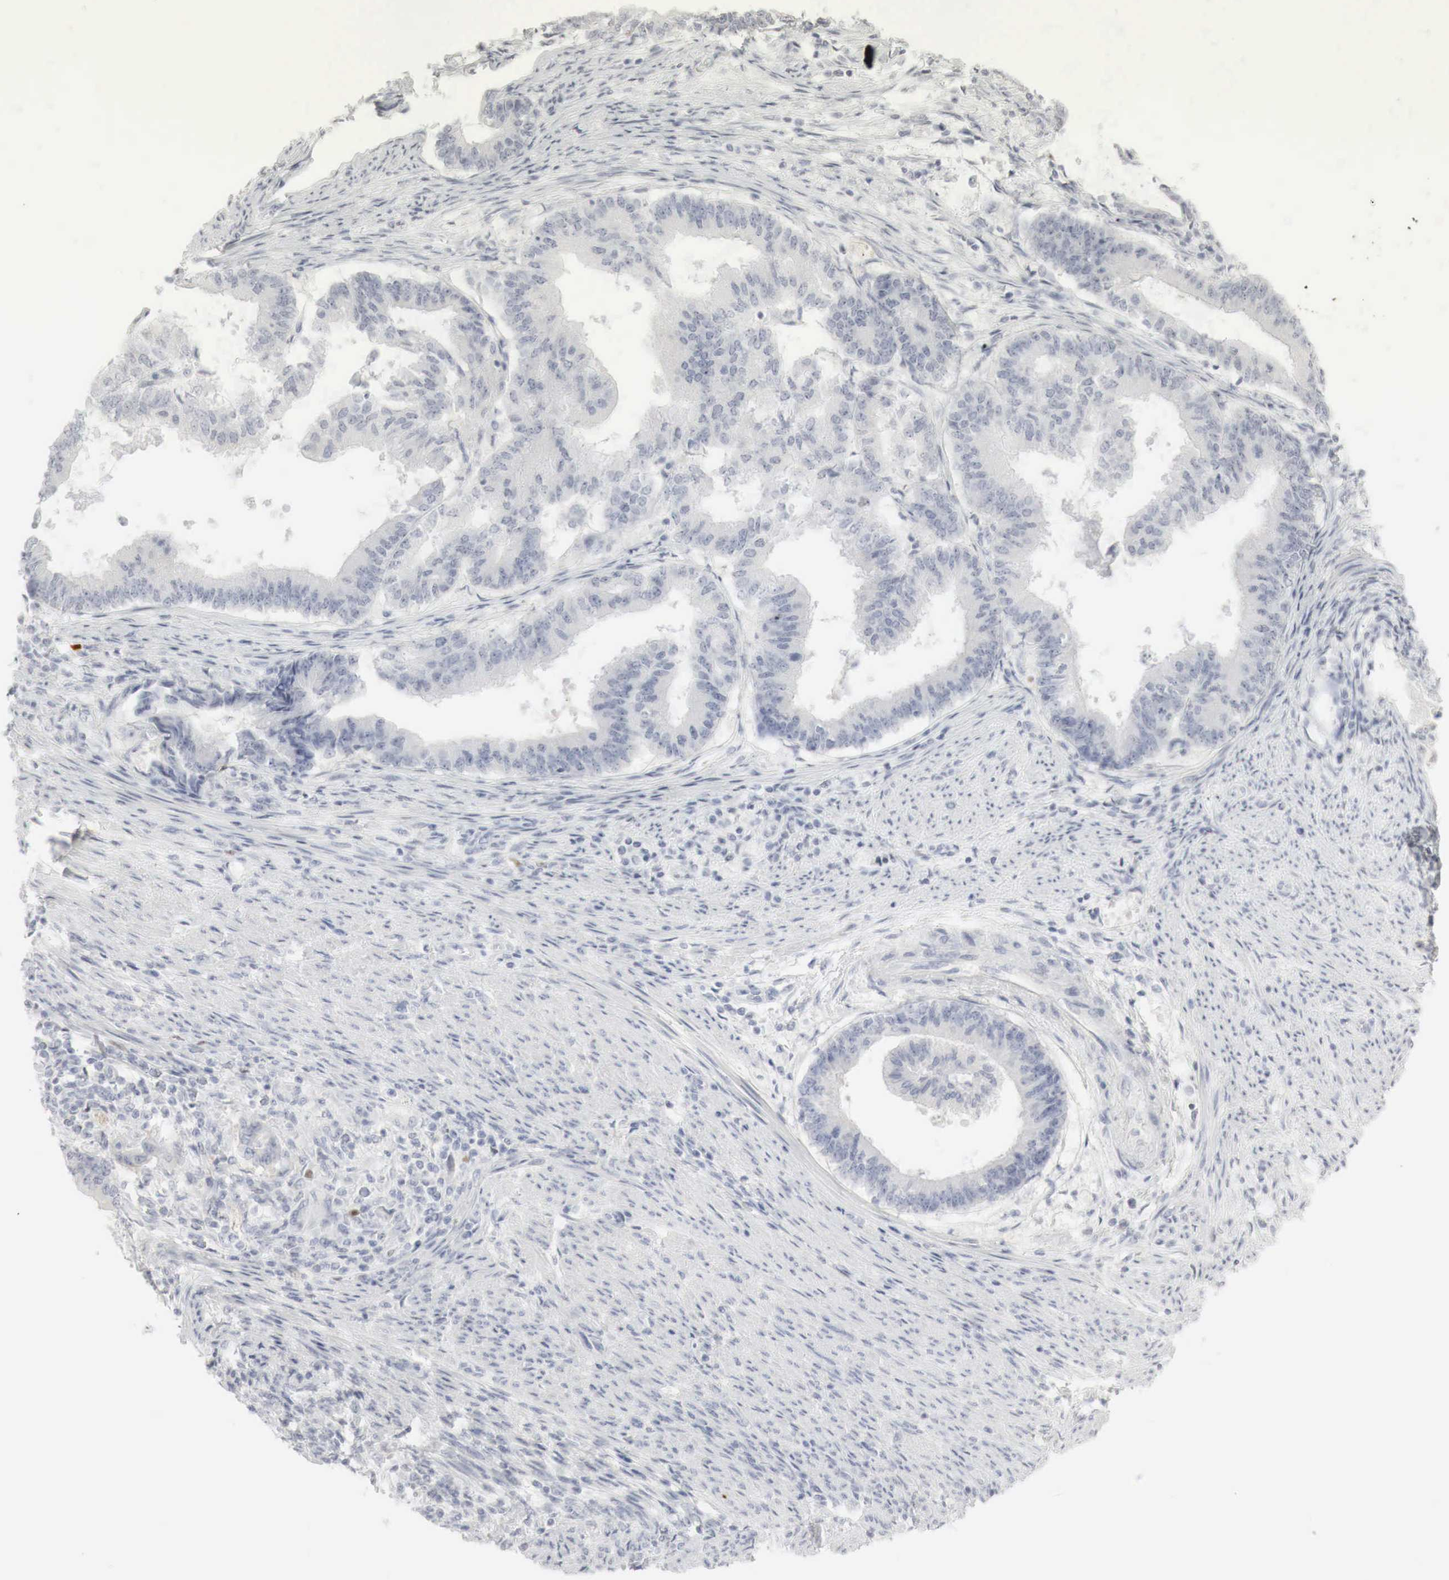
{"staining": {"intensity": "negative", "quantity": "none", "location": "none"}, "tissue": "endometrial cancer", "cell_type": "Tumor cells", "image_type": "cancer", "snomed": [{"axis": "morphology", "description": "Adenocarcinoma, NOS"}, {"axis": "topography", "description": "Endometrium"}], "caption": "A photomicrograph of adenocarcinoma (endometrial) stained for a protein reveals no brown staining in tumor cells.", "gene": "TP63", "patient": {"sex": "female", "age": 63}}